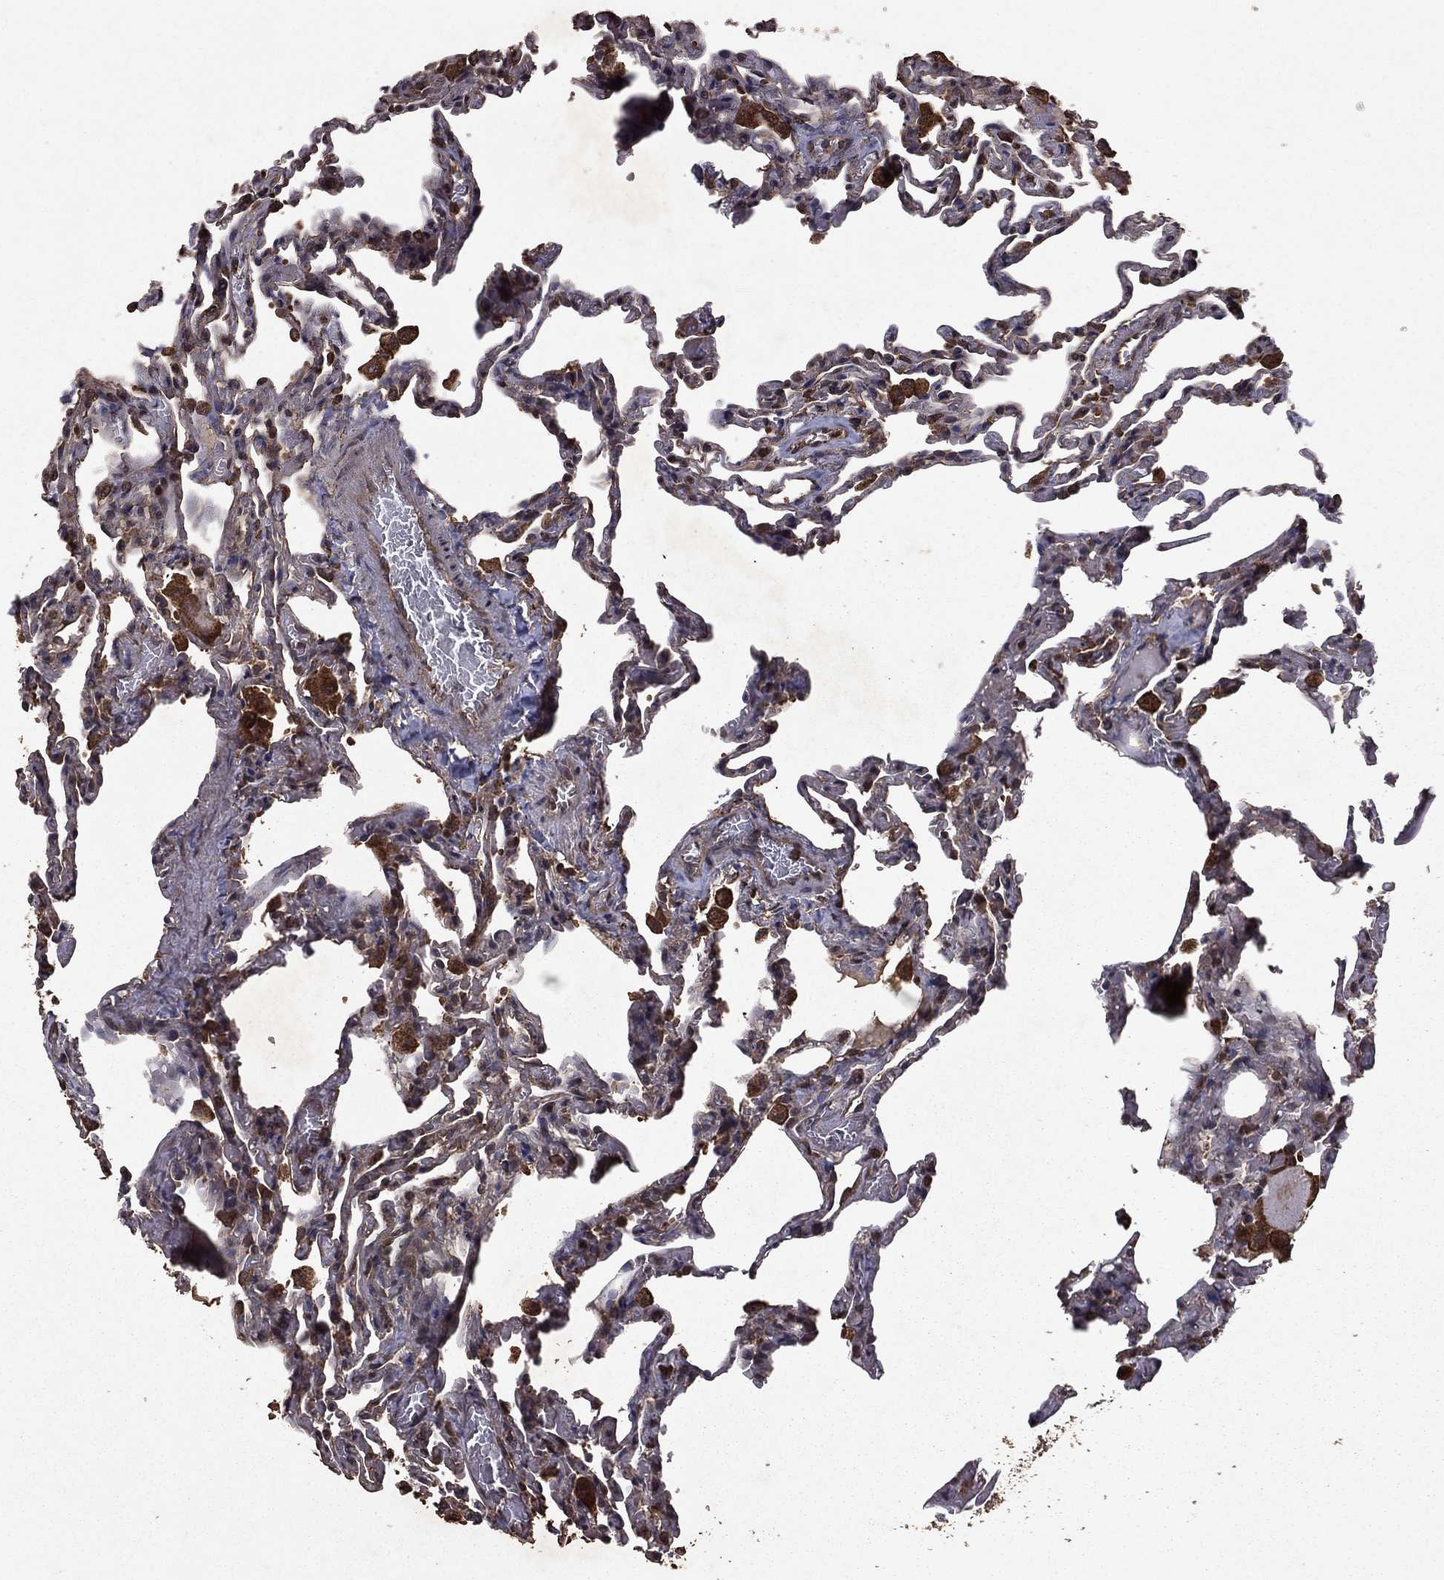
{"staining": {"intensity": "negative", "quantity": "none", "location": "none"}, "tissue": "lung", "cell_type": "Alveolar cells", "image_type": "normal", "snomed": [{"axis": "morphology", "description": "Normal tissue, NOS"}, {"axis": "topography", "description": "Lung"}], "caption": "Immunohistochemistry histopathology image of normal lung: lung stained with DAB (3,3'-diaminobenzidine) demonstrates no significant protein staining in alveolar cells. (Stains: DAB immunohistochemistry with hematoxylin counter stain, Microscopy: brightfield microscopy at high magnification).", "gene": "BIRC6", "patient": {"sex": "female", "age": 43}}